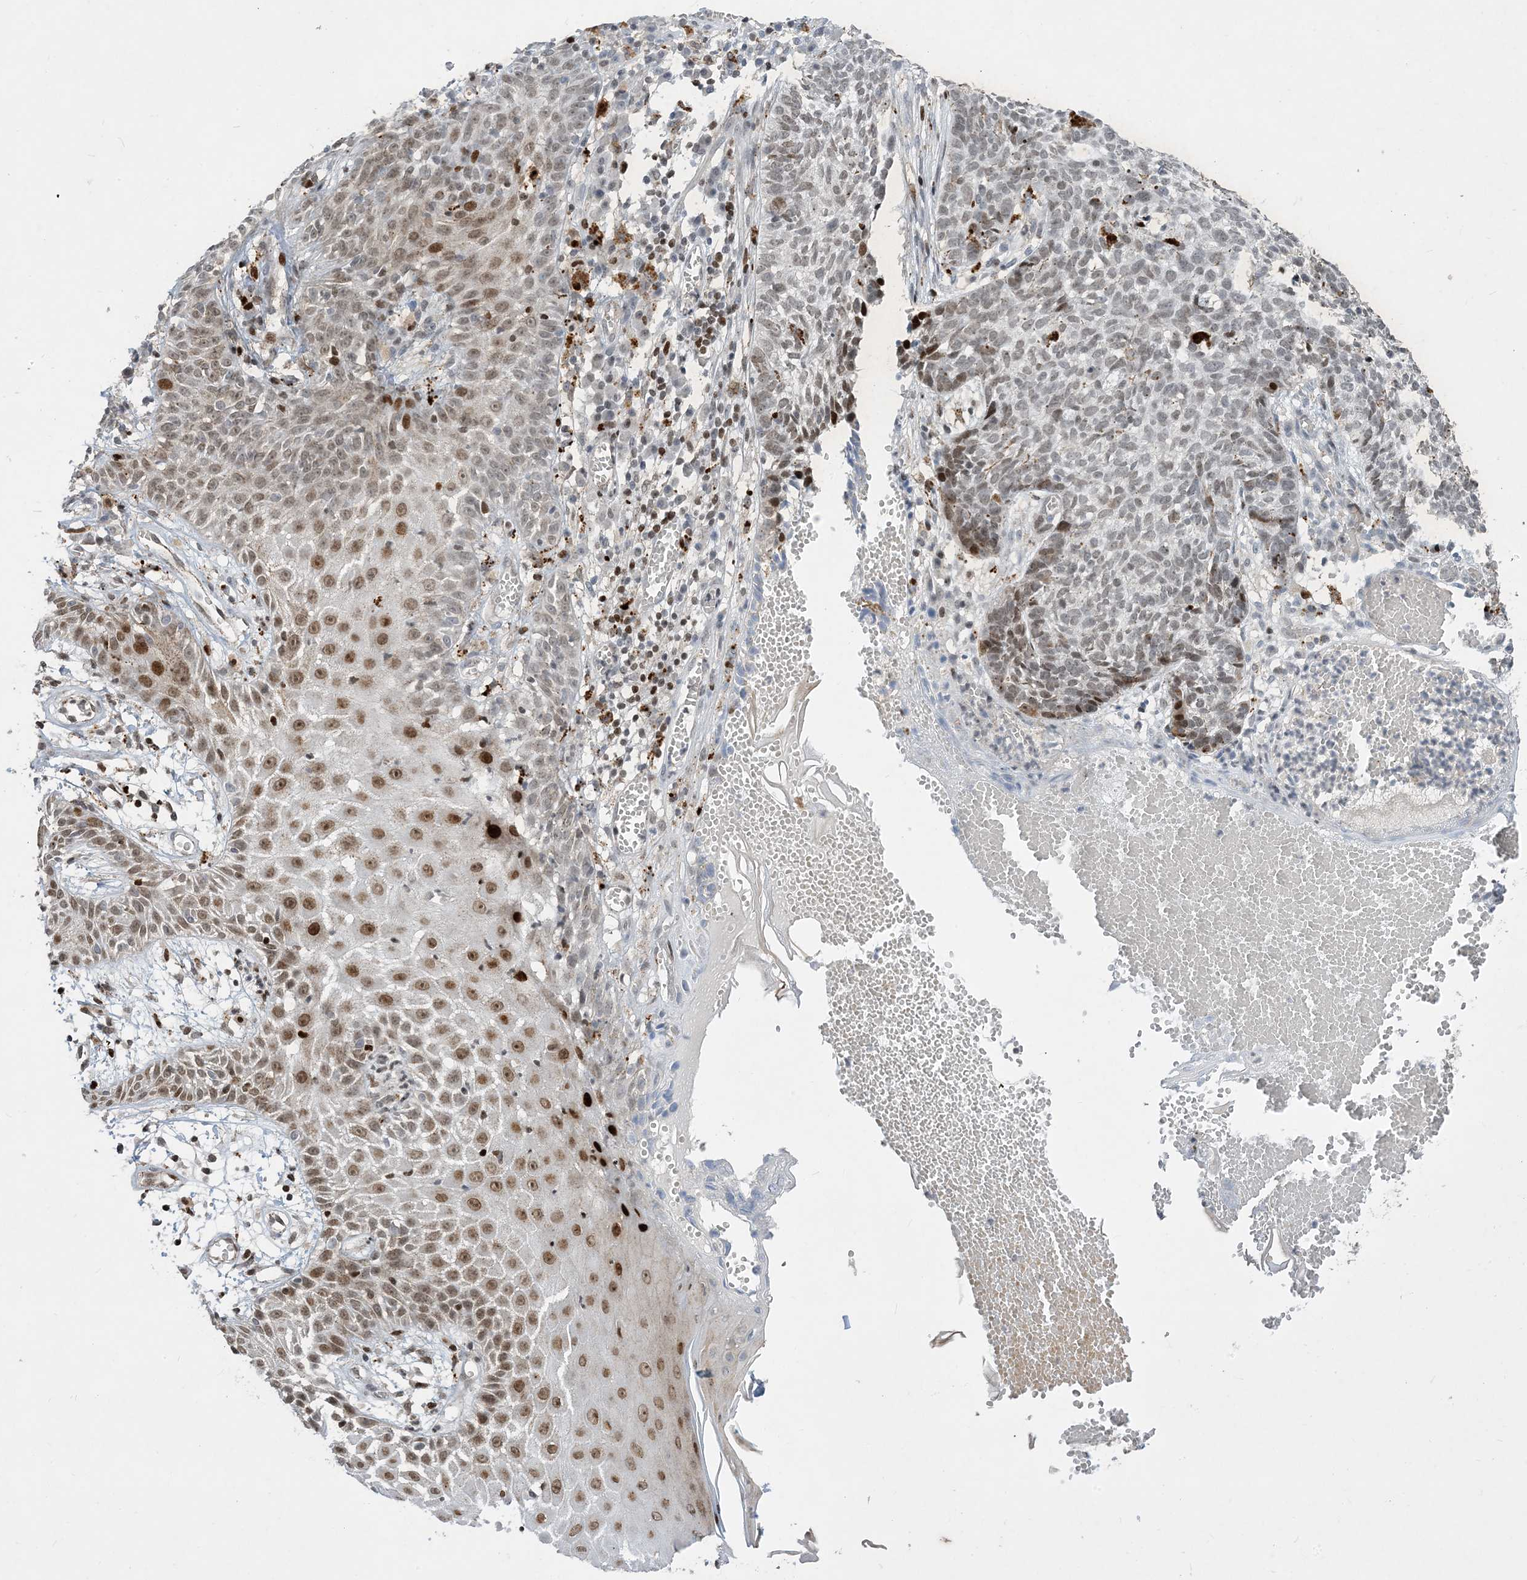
{"staining": {"intensity": "moderate", "quantity": "<25%", "location": "nuclear"}, "tissue": "skin cancer", "cell_type": "Tumor cells", "image_type": "cancer", "snomed": [{"axis": "morphology", "description": "Basal cell carcinoma"}, {"axis": "topography", "description": "Skin"}], "caption": "Protein analysis of skin cancer tissue shows moderate nuclear staining in about <25% of tumor cells.", "gene": "SLC25A53", "patient": {"sex": "male", "age": 85}}